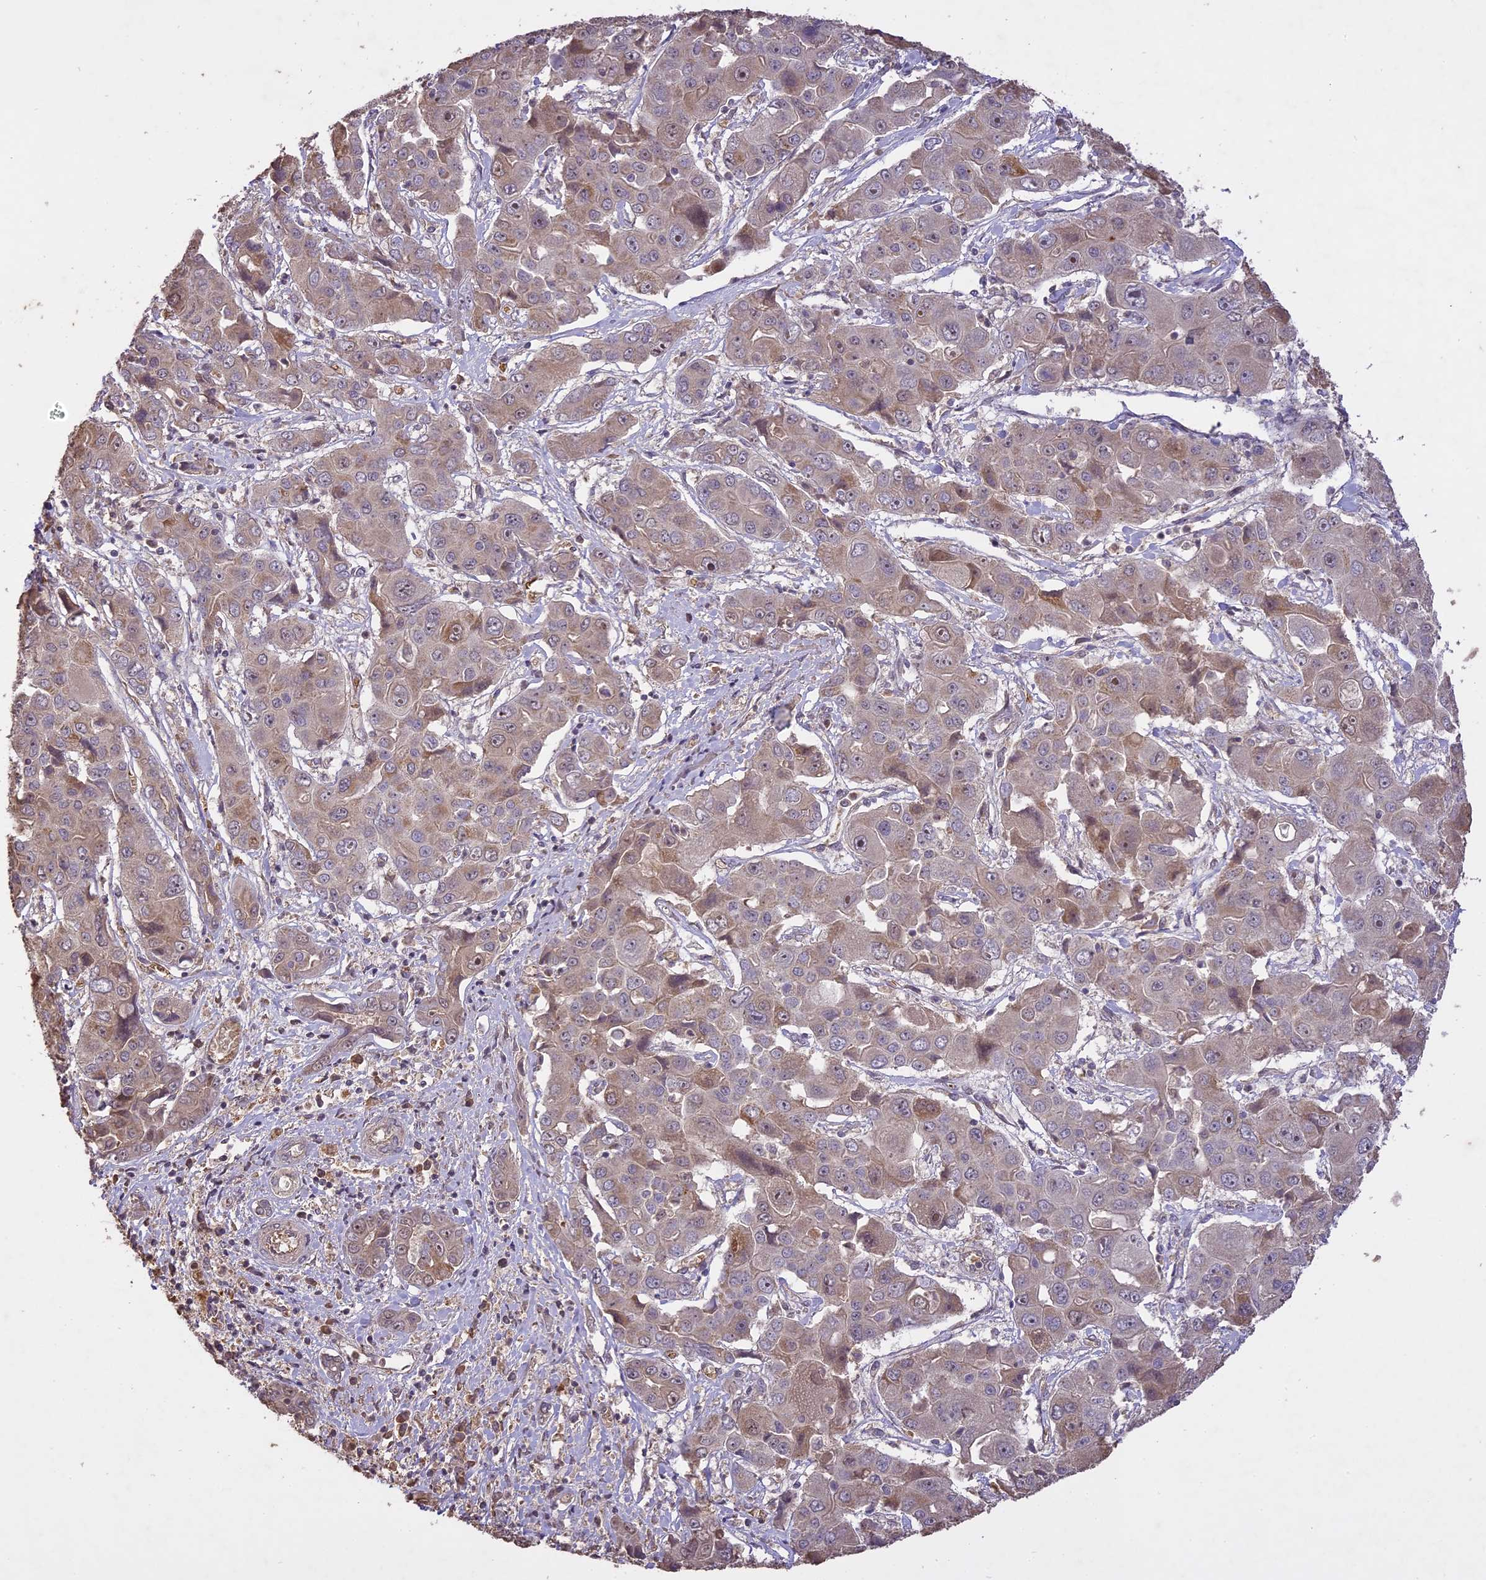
{"staining": {"intensity": "moderate", "quantity": "<25%", "location": "cytoplasmic/membranous,nuclear"}, "tissue": "liver cancer", "cell_type": "Tumor cells", "image_type": "cancer", "snomed": [{"axis": "morphology", "description": "Cholangiocarcinoma"}, {"axis": "topography", "description": "Liver"}], "caption": "Immunohistochemistry (IHC) of liver cancer (cholangiocarcinoma) reveals low levels of moderate cytoplasmic/membranous and nuclear positivity in about <25% of tumor cells.", "gene": "TIGD7", "patient": {"sex": "male", "age": 67}}